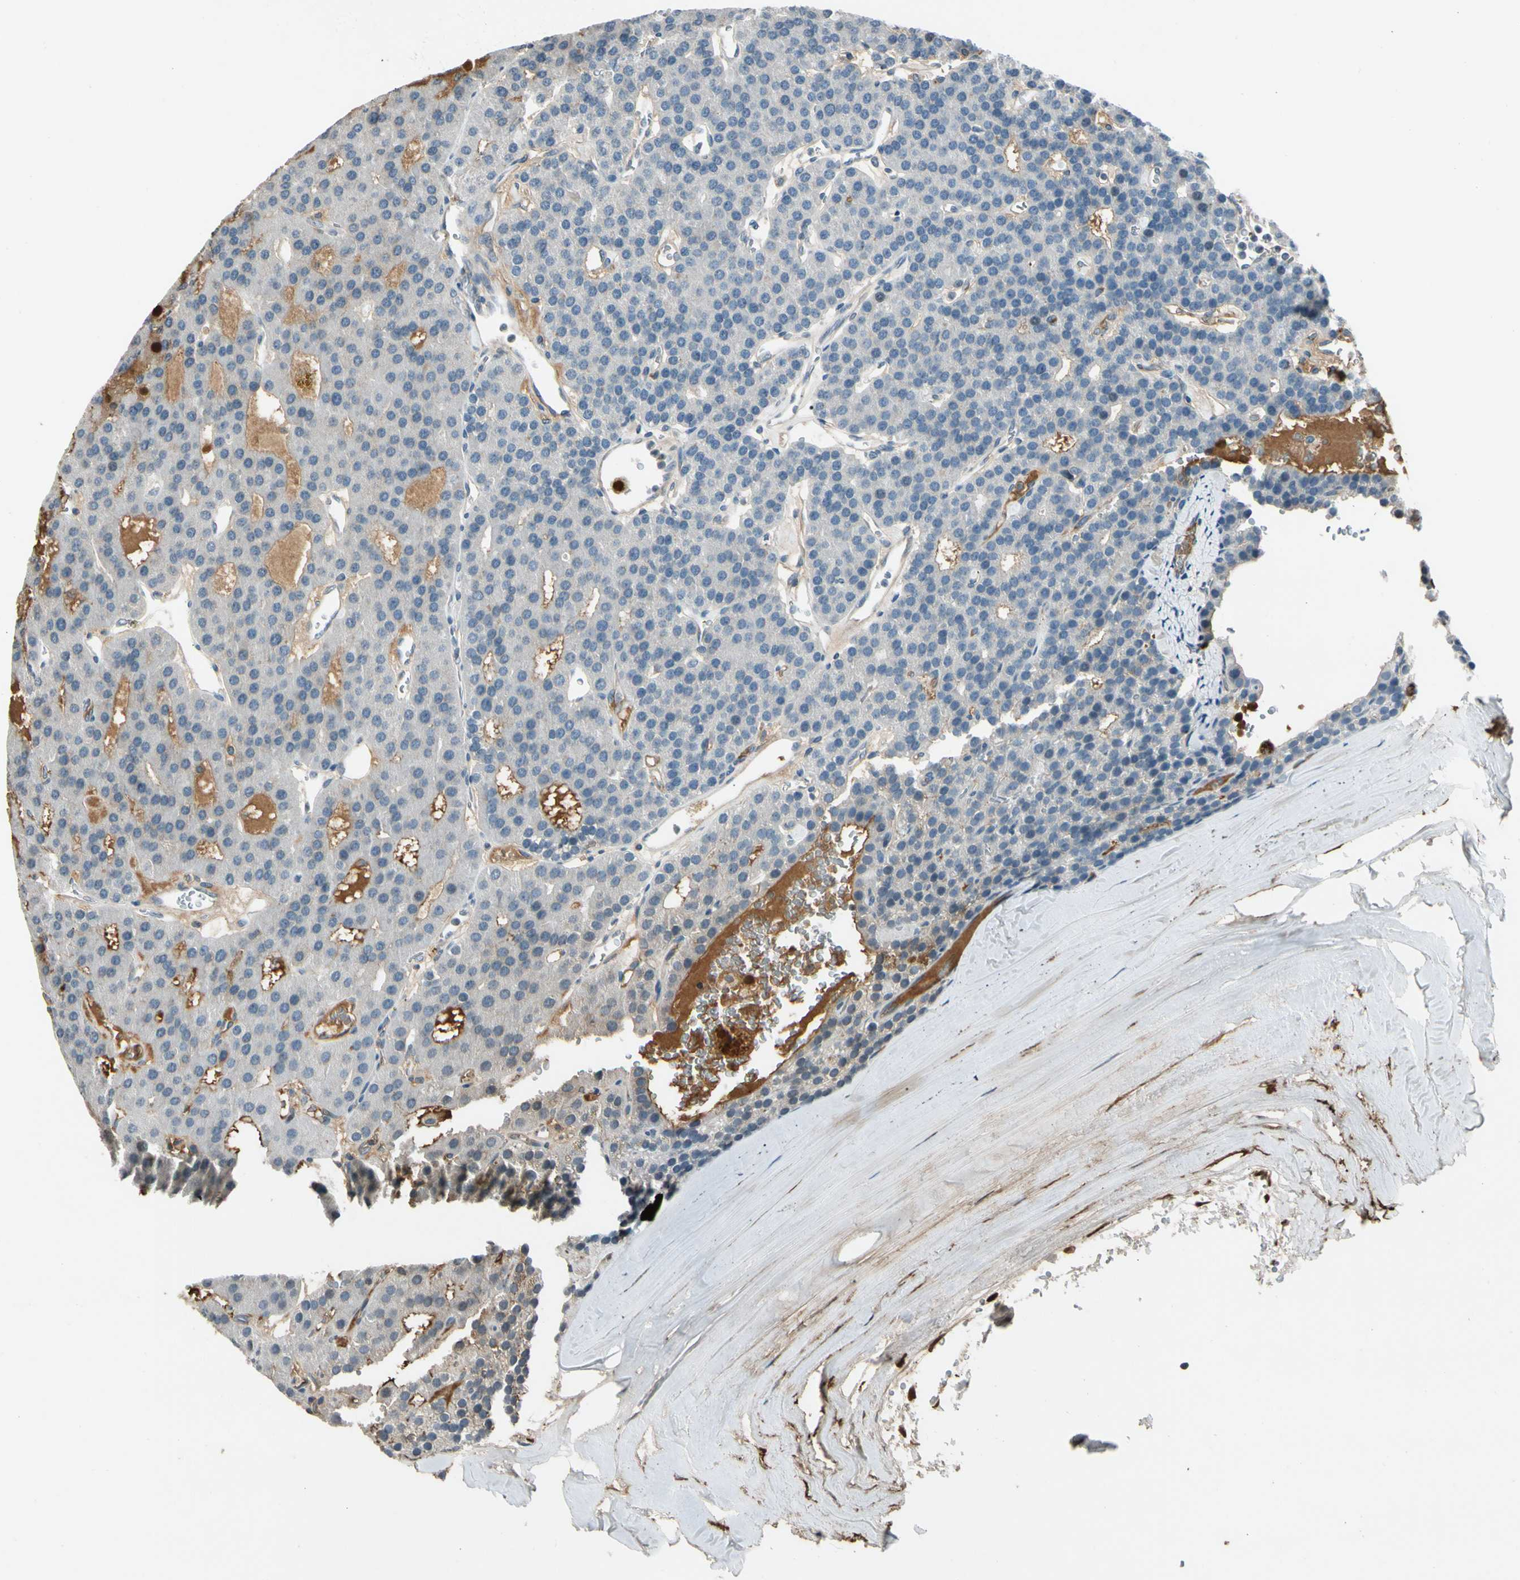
{"staining": {"intensity": "negative", "quantity": "none", "location": "none"}, "tissue": "parathyroid gland", "cell_type": "Glandular cells", "image_type": "normal", "snomed": [{"axis": "morphology", "description": "Normal tissue, NOS"}, {"axis": "morphology", "description": "Adenoma, NOS"}, {"axis": "topography", "description": "Parathyroid gland"}], "caption": "DAB immunohistochemical staining of normal parathyroid gland displays no significant staining in glandular cells.", "gene": "PDPN", "patient": {"sex": "female", "age": 86}}